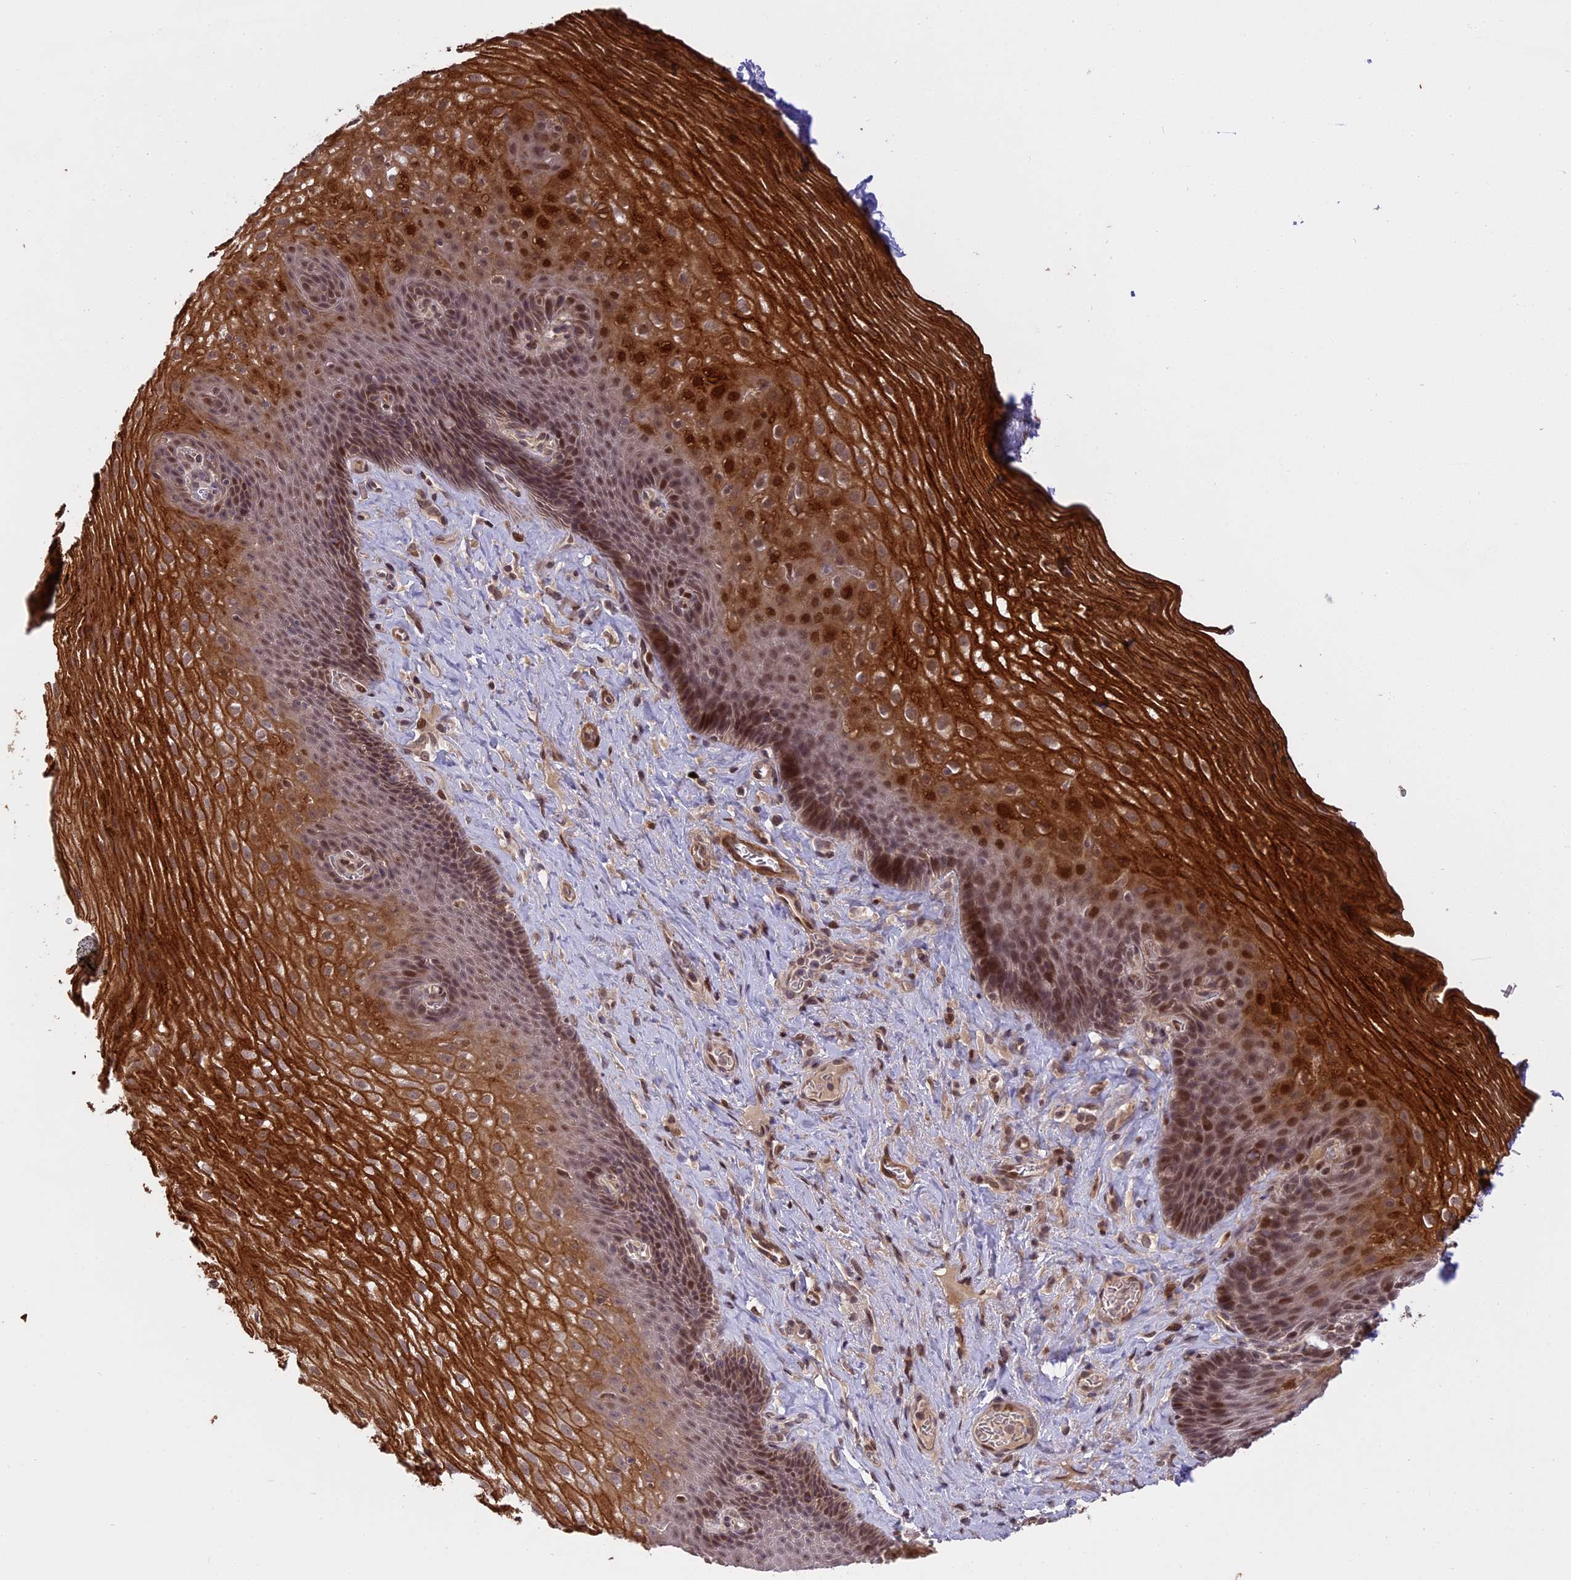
{"staining": {"intensity": "strong", "quantity": "25%-75%", "location": "cytoplasmic/membranous,nuclear"}, "tissue": "esophagus", "cell_type": "Squamous epithelial cells", "image_type": "normal", "snomed": [{"axis": "morphology", "description": "Normal tissue, NOS"}, {"axis": "topography", "description": "Esophagus"}], "caption": "Protein analysis of benign esophagus reveals strong cytoplasmic/membranous,nuclear expression in approximately 25%-75% of squamous epithelial cells.", "gene": "PRELID2", "patient": {"sex": "female", "age": 66}}